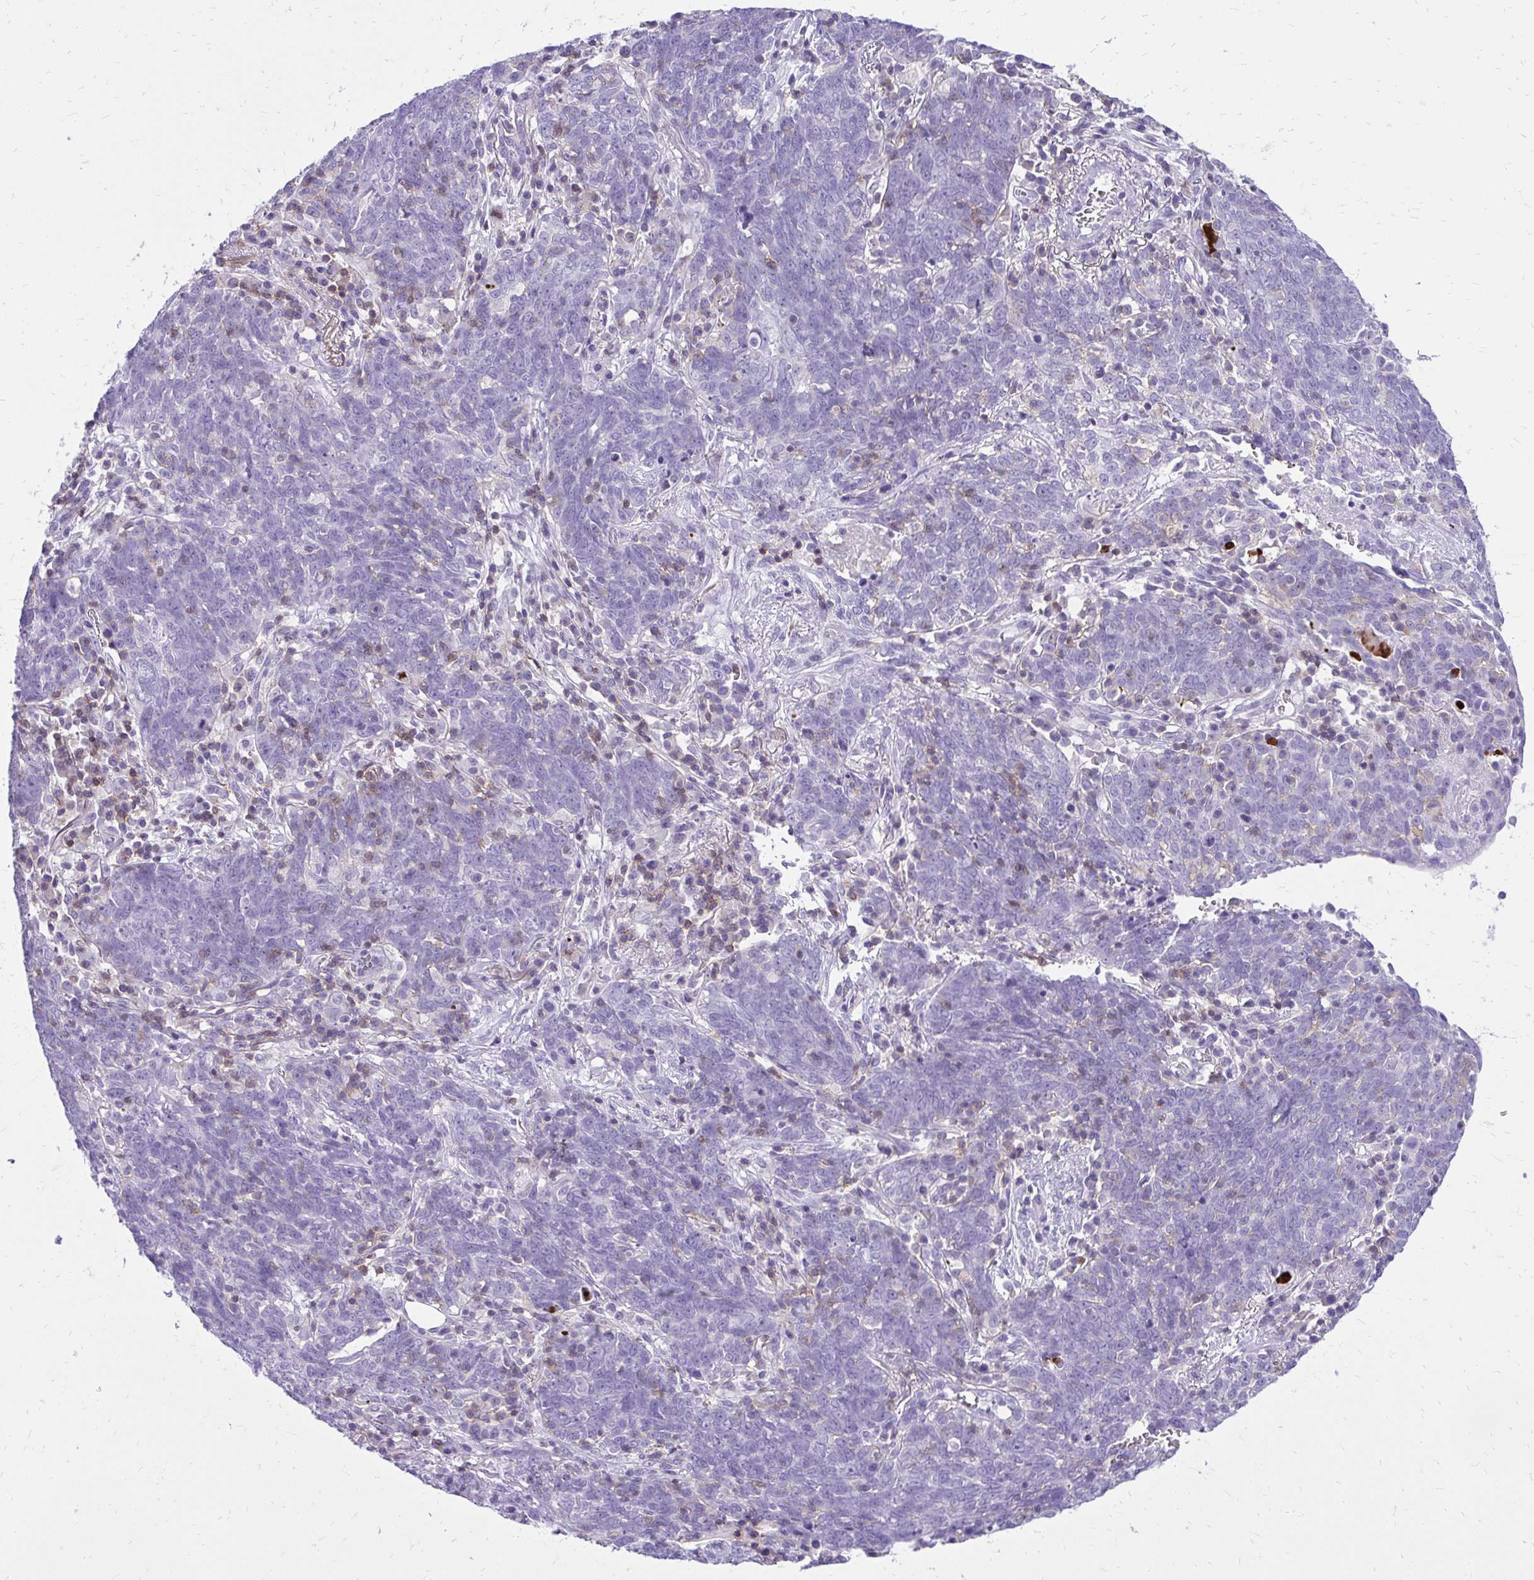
{"staining": {"intensity": "negative", "quantity": "none", "location": "none"}, "tissue": "lung cancer", "cell_type": "Tumor cells", "image_type": "cancer", "snomed": [{"axis": "morphology", "description": "Squamous cell carcinoma, NOS"}, {"axis": "topography", "description": "Lung"}], "caption": "Squamous cell carcinoma (lung) stained for a protein using immunohistochemistry displays no positivity tumor cells.", "gene": "GPRIN3", "patient": {"sex": "female", "age": 72}}